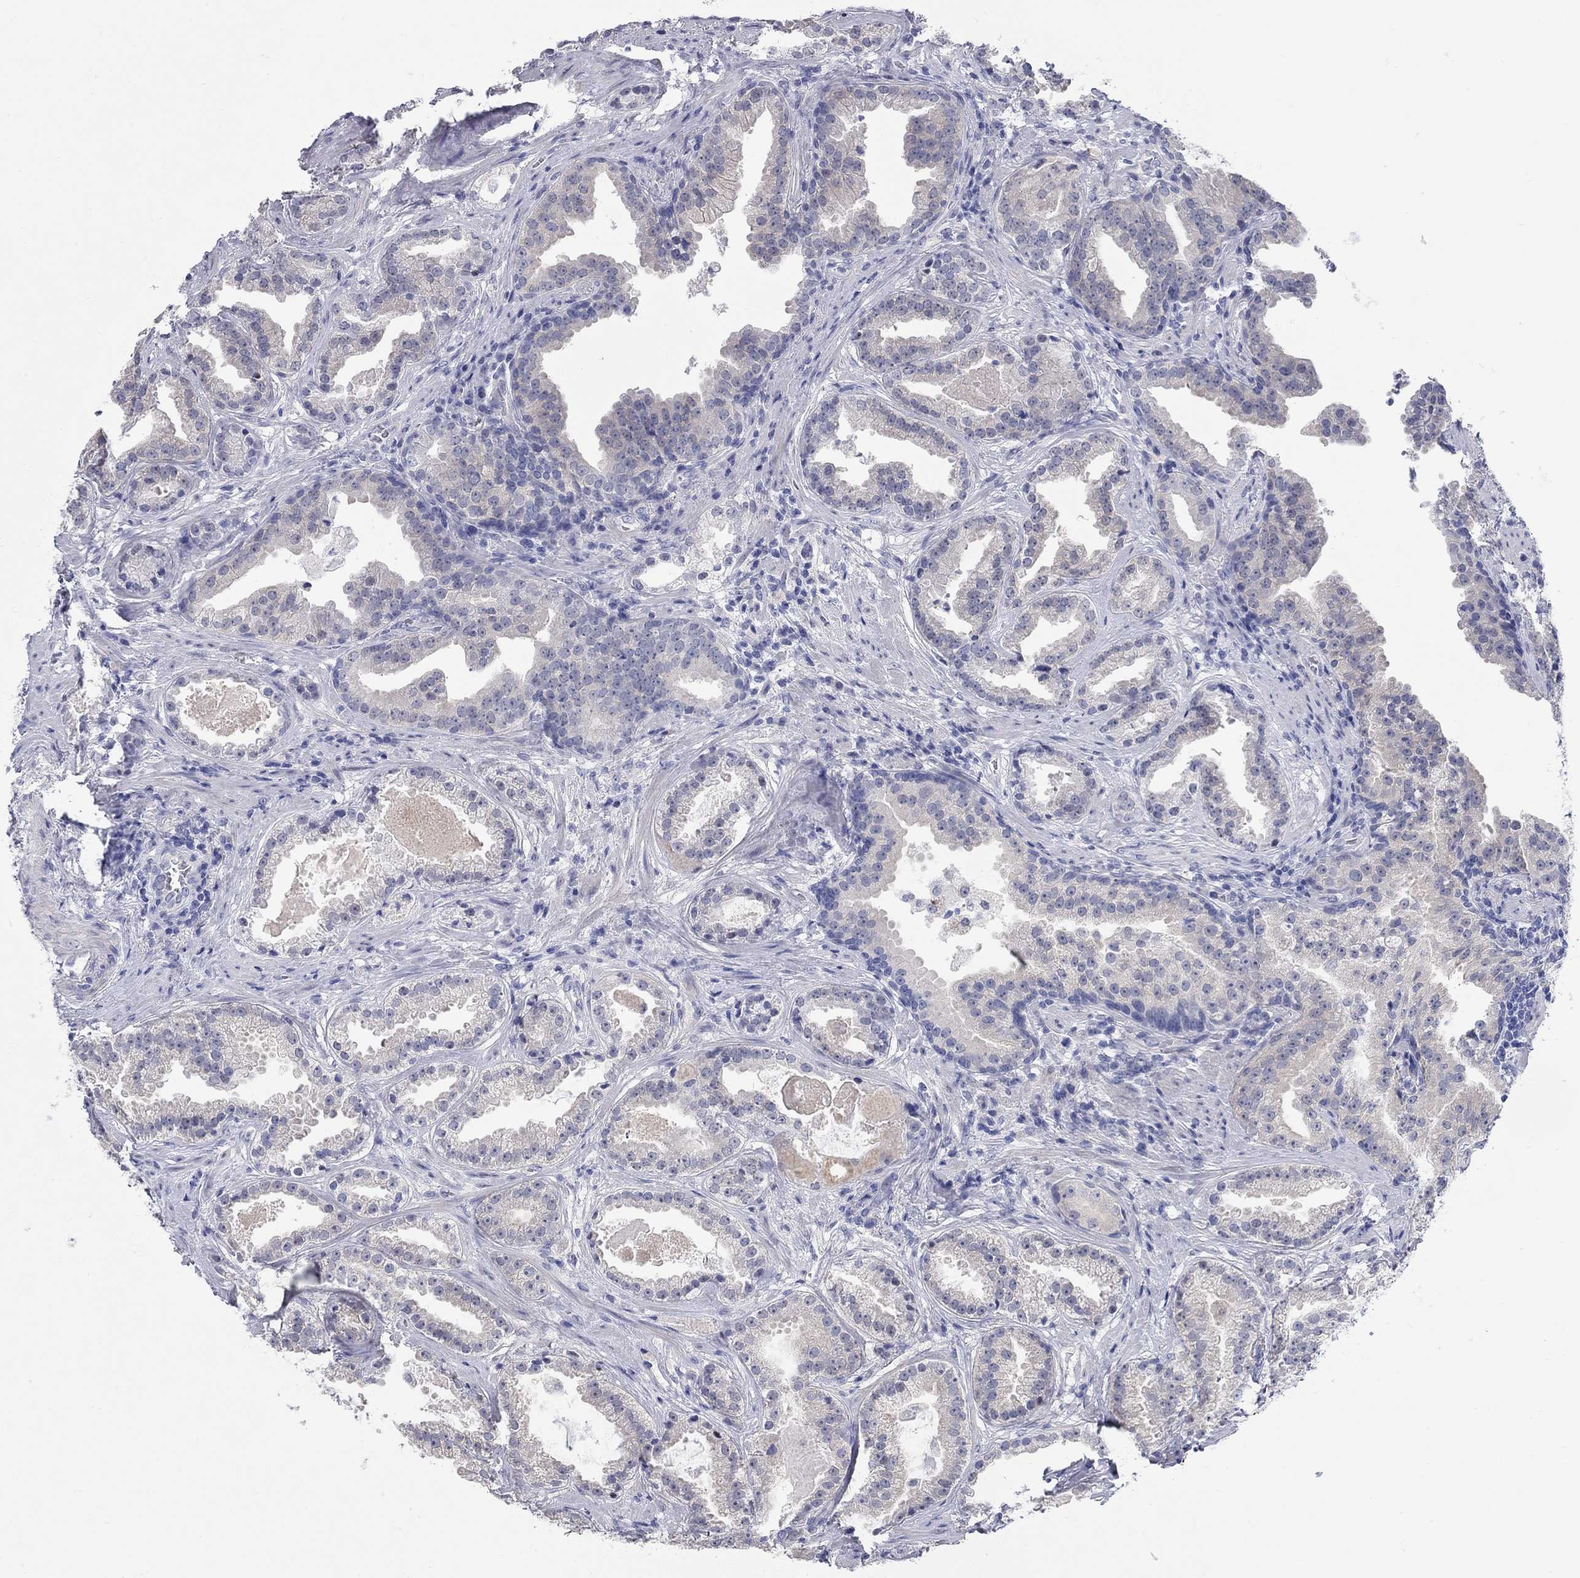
{"staining": {"intensity": "negative", "quantity": "none", "location": "none"}, "tissue": "prostate cancer", "cell_type": "Tumor cells", "image_type": "cancer", "snomed": [{"axis": "morphology", "description": "Adenocarcinoma, NOS"}, {"axis": "morphology", "description": "Adenocarcinoma, High grade"}, {"axis": "topography", "description": "Prostate"}], "caption": "Immunohistochemistry image of adenocarcinoma (high-grade) (prostate) stained for a protein (brown), which displays no staining in tumor cells.", "gene": "WASF3", "patient": {"sex": "male", "age": 64}}